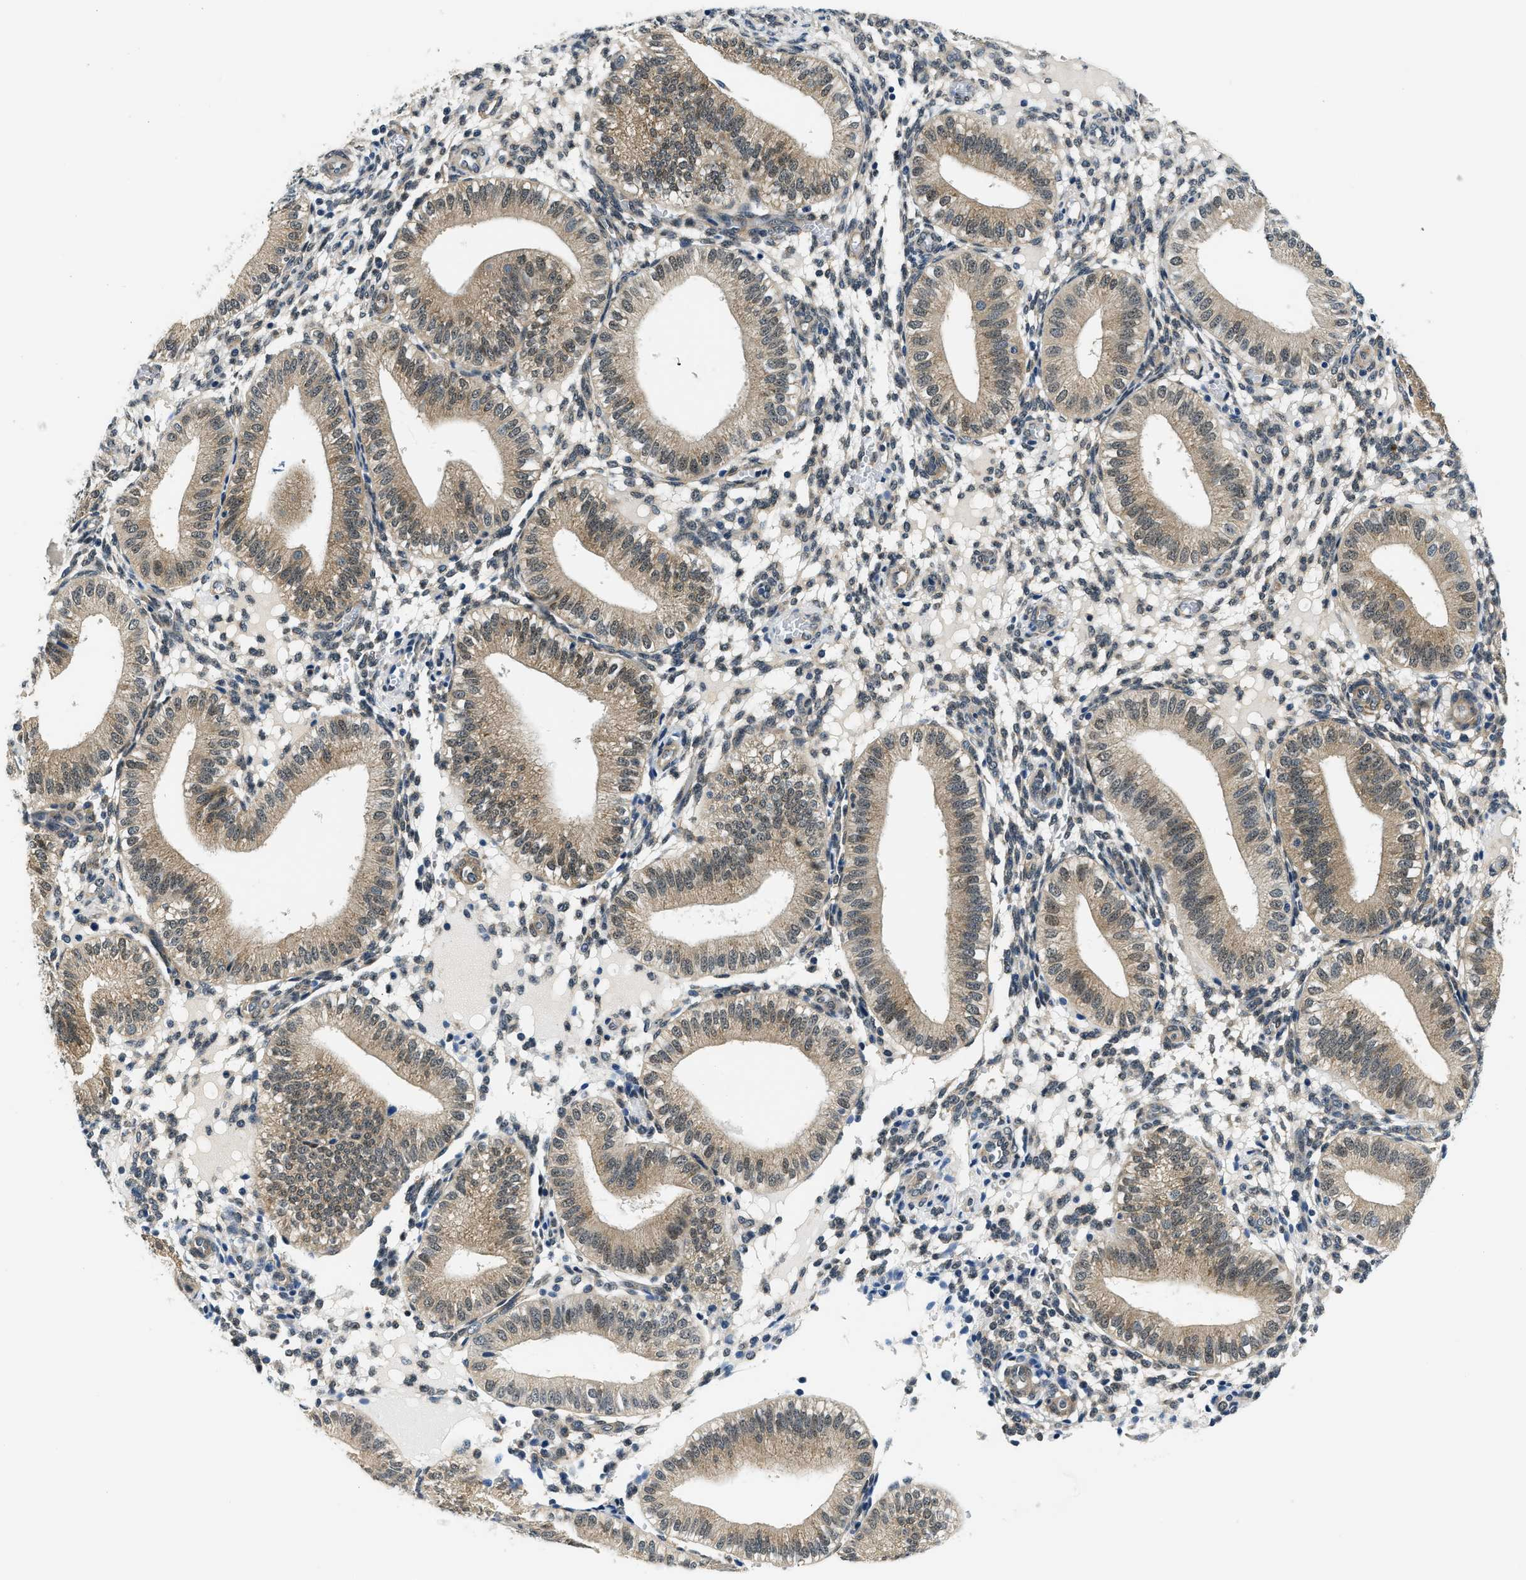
{"staining": {"intensity": "weak", "quantity": "25%-75%", "location": "cytoplasmic/membranous"}, "tissue": "endometrium", "cell_type": "Cells in endometrial stroma", "image_type": "normal", "snomed": [{"axis": "morphology", "description": "Normal tissue, NOS"}, {"axis": "topography", "description": "Endometrium"}], "caption": "Cells in endometrial stroma display low levels of weak cytoplasmic/membranous positivity in approximately 25%-75% of cells in unremarkable human endometrium.", "gene": "SMAD4", "patient": {"sex": "female", "age": 39}}